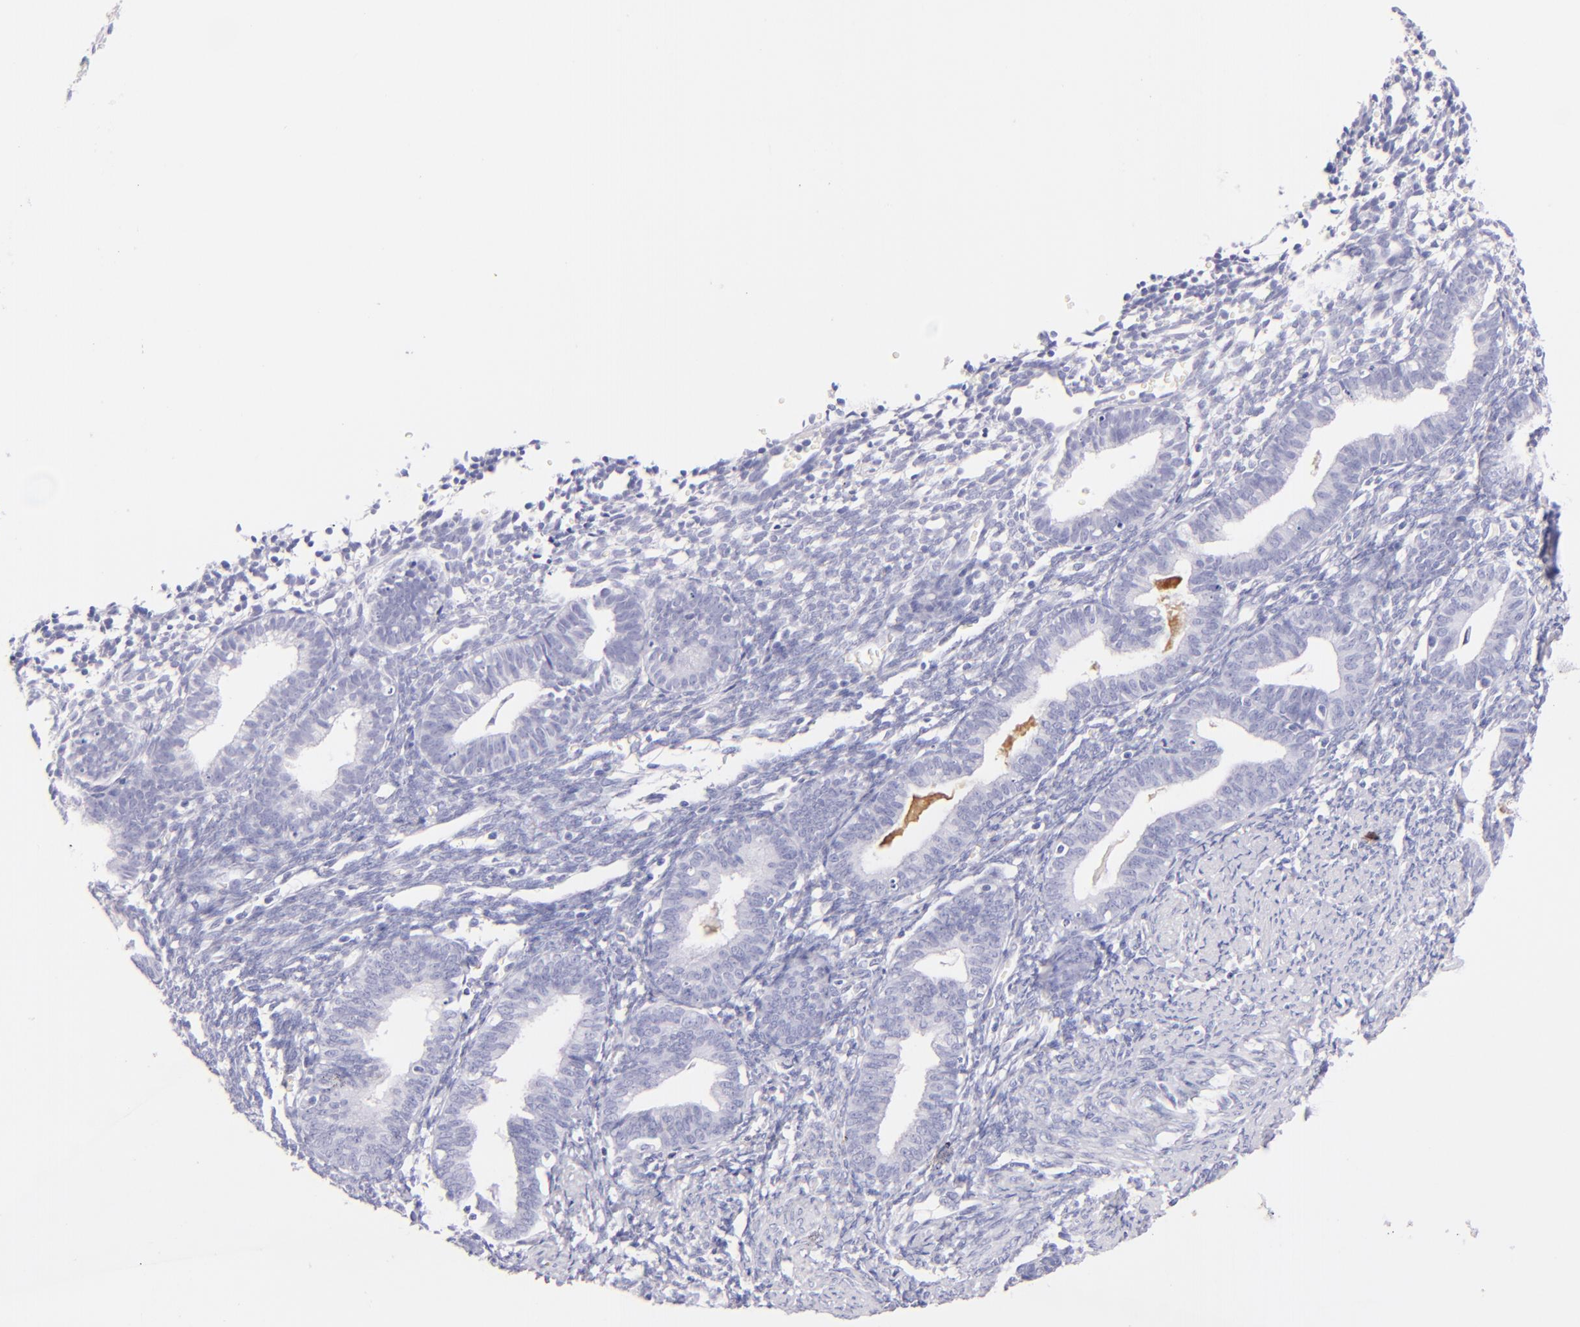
{"staining": {"intensity": "negative", "quantity": "none", "location": "none"}, "tissue": "endometrium", "cell_type": "Cells in endometrial stroma", "image_type": "normal", "snomed": [{"axis": "morphology", "description": "Normal tissue, NOS"}, {"axis": "topography", "description": "Endometrium"}], "caption": "Photomicrograph shows no significant protein positivity in cells in endometrial stroma of benign endometrium.", "gene": "SDC1", "patient": {"sex": "female", "age": 61}}